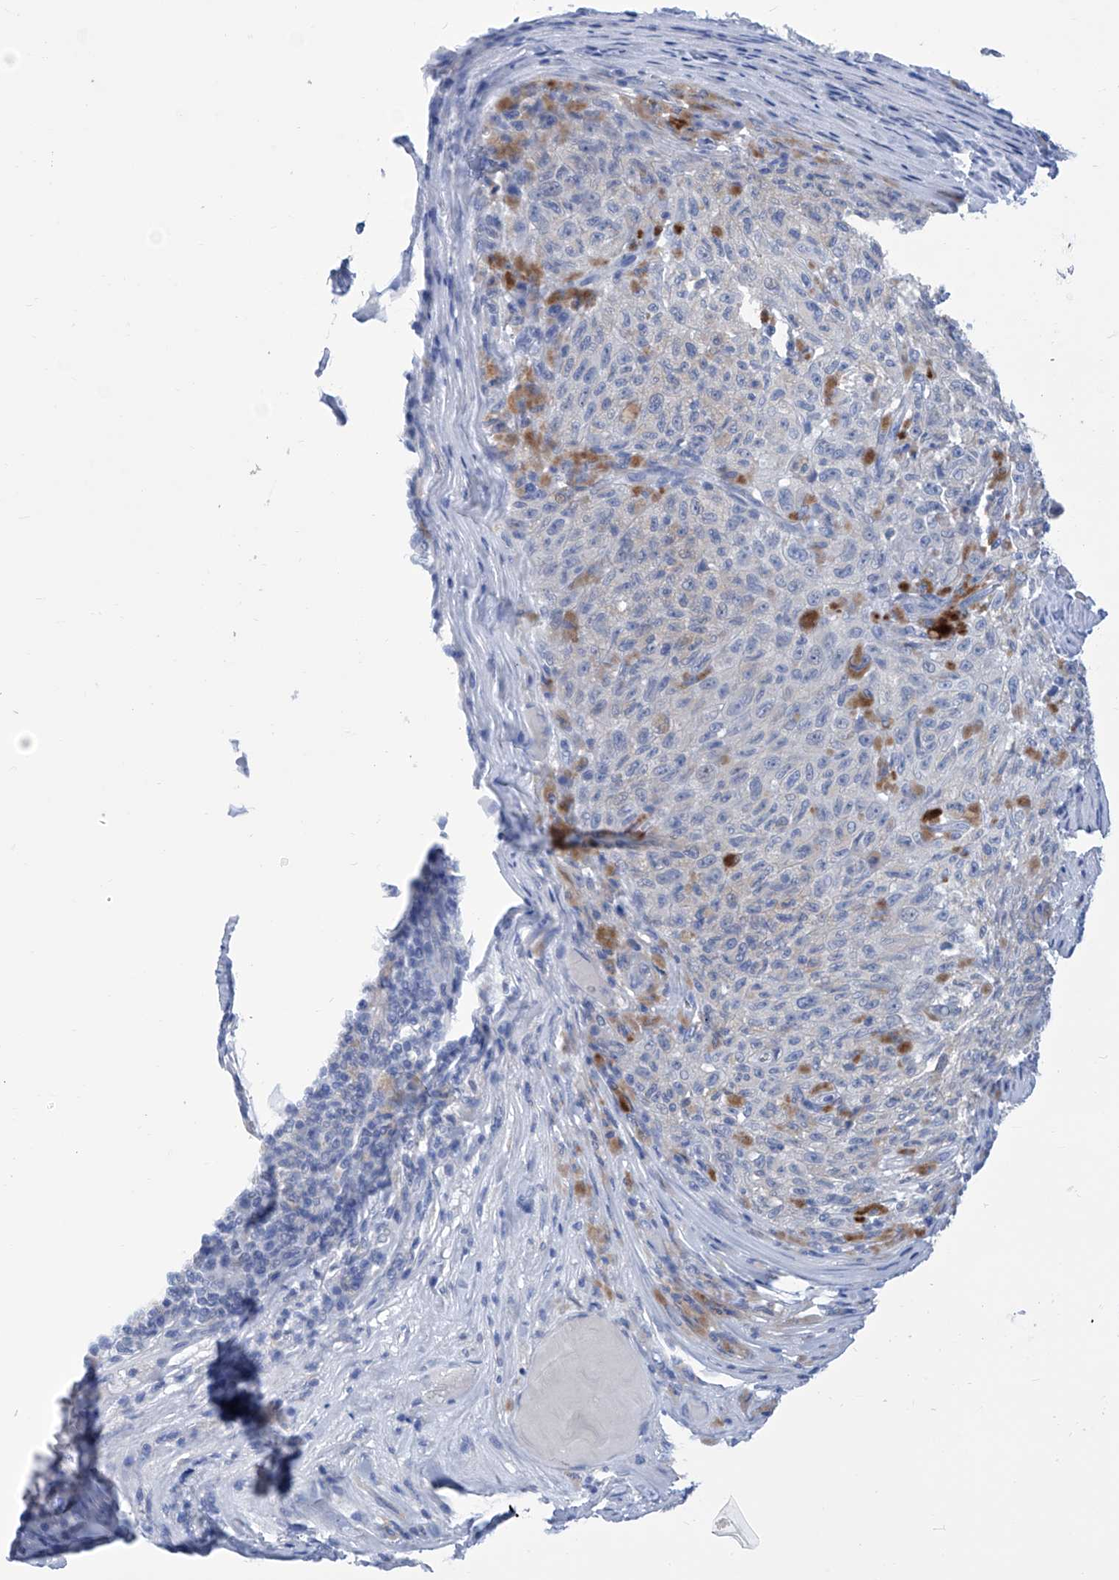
{"staining": {"intensity": "negative", "quantity": "none", "location": "none"}, "tissue": "melanoma", "cell_type": "Tumor cells", "image_type": "cancer", "snomed": [{"axis": "morphology", "description": "Malignant melanoma, NOS"}, {"axis": "topography", "description": "Skin"}], "caption": "The micrograph displays no significant positivity in tumor cells of melanoma. (DAB (3,3'-diaminobenzidine) immunohistochemistry, high magnification).", "gene": "IMPA2", "patient": {"sex": "female", "age": 82}}